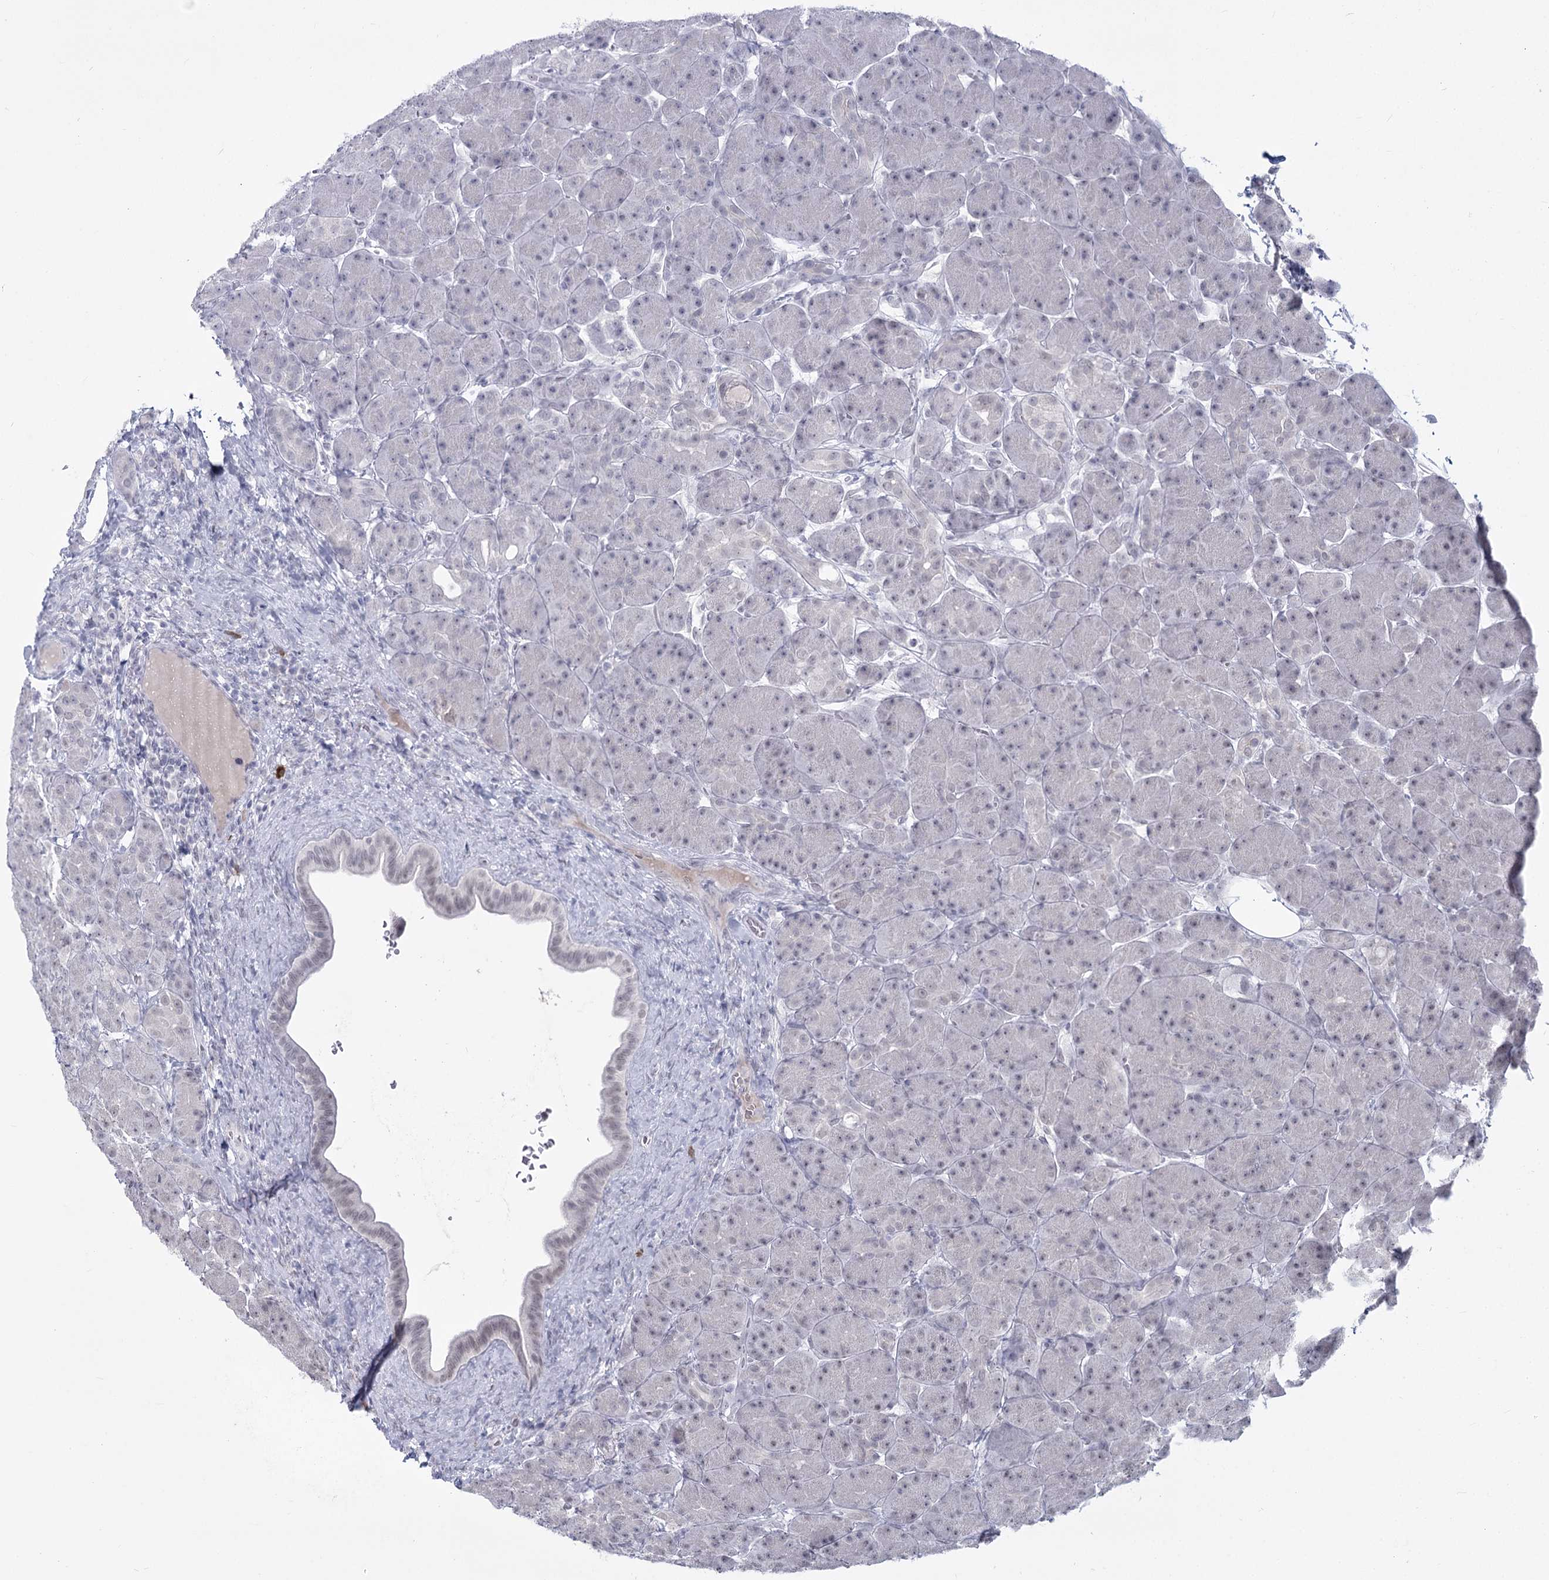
{"staining": {"intensity": "negative", "quantity": "none", "location": "none"}, "tissue": "pancreas", "cell_type": "Exocrine glandular cells", "image_type": "normal", "snomed": [{"axis": "morphology", "description": "Normal tissue, NOS"}, {"axis": "topography", "description": "Pancreas"}], "caption": "The micrograph reveals no significant expression in exocrine glandular cells of pancreas. (IHC, brightfield microscopy, high magnification).", "gene": "LY6G5C", "patient": {"sex": "male", "age": 63}}